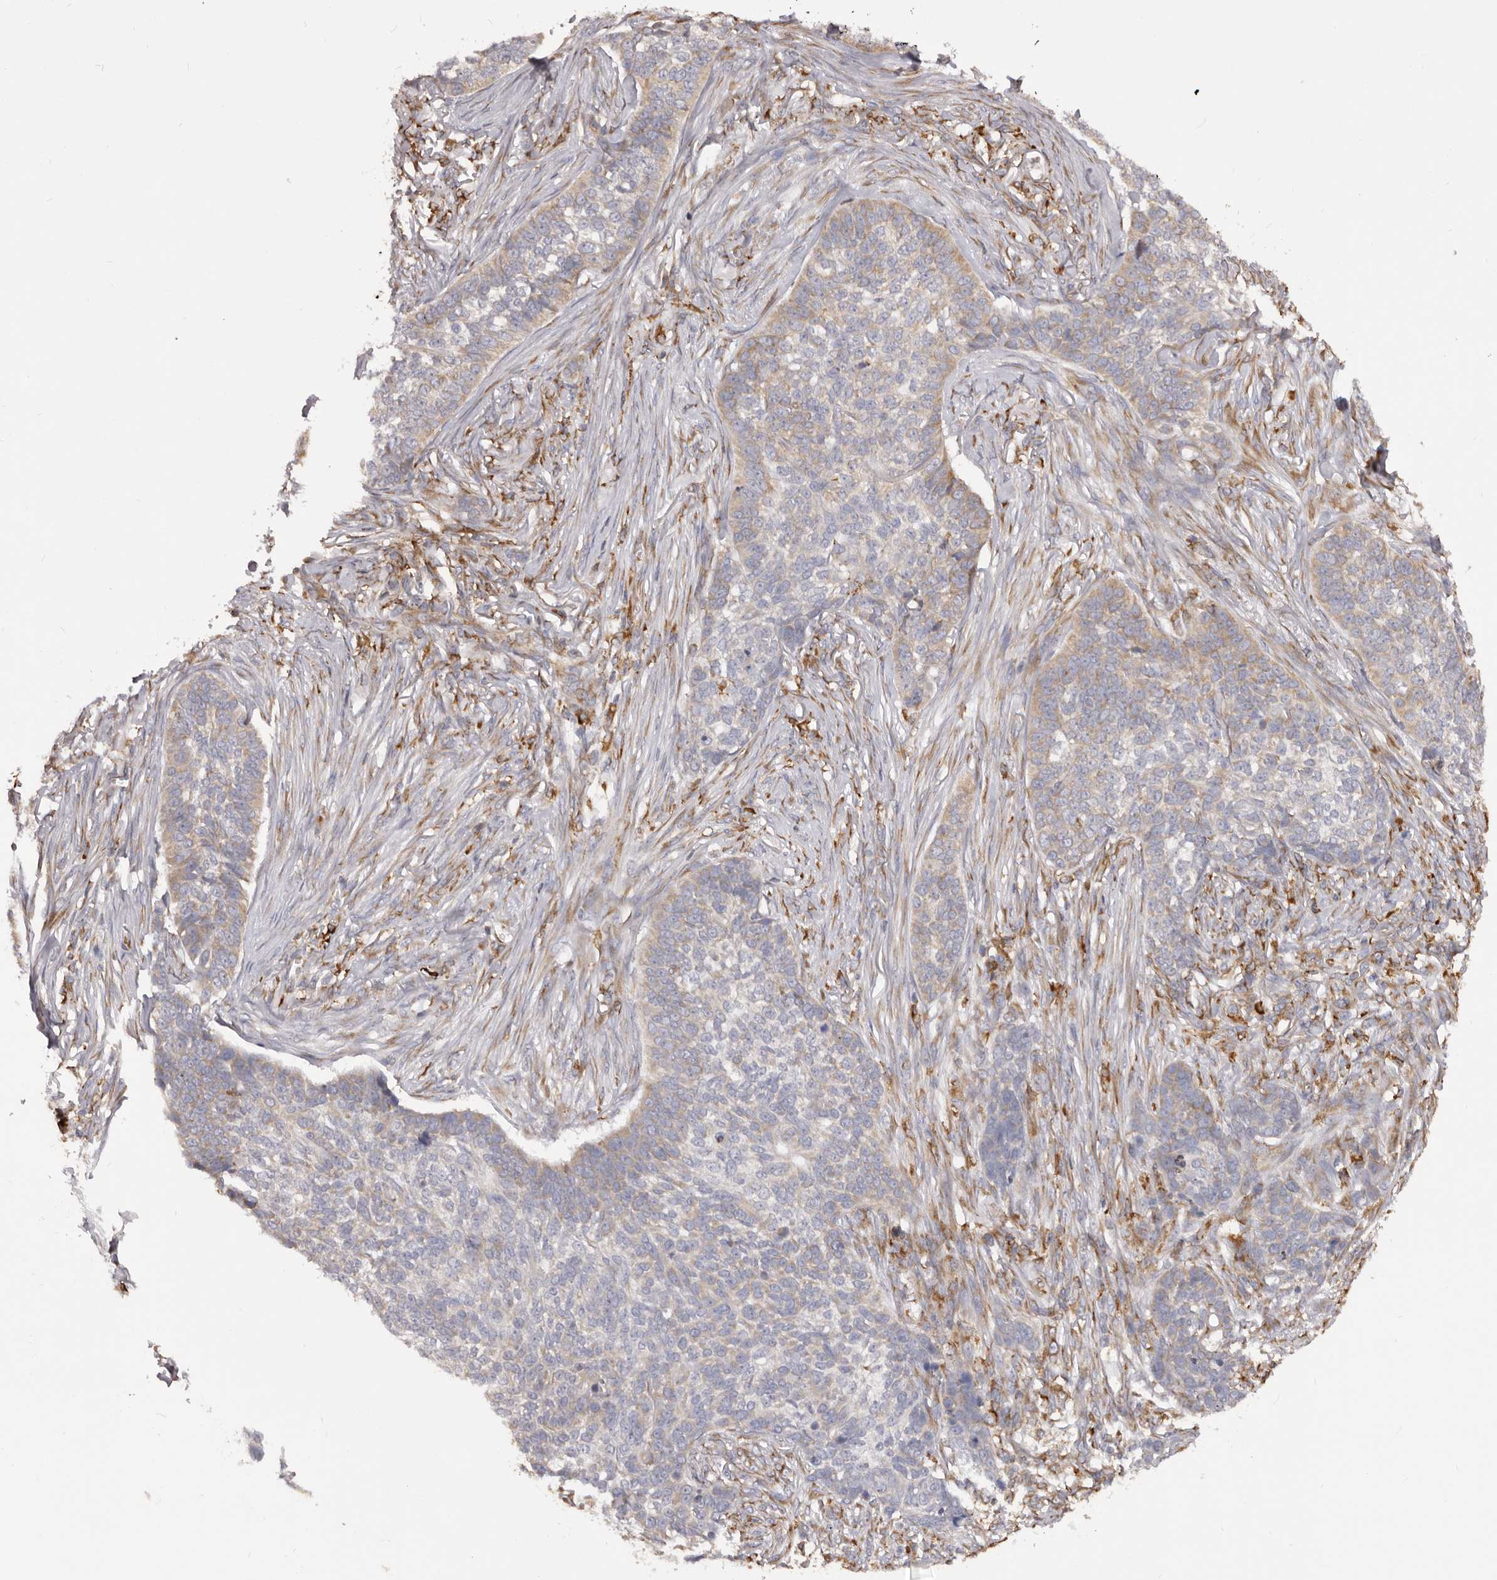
{"staining": {"intensity": "weak", "quantity": "25%-75%", "location": "cytoplasmic/membranous"}, "tissue": "skin cancer", "cell_type": "Tumor cells", "image_type": "cancer", "snomed": [{"axis": "morphology", "description": "Basal cell carcinoma"}, {"axis": "topography", "description": "Skin"}], "caption": "Immunohistochemical staining of human basal cell carcinoma (skin) displays low levels of weak cytoplasmic/membranous staining in about 25%-75% of tumor cells.", "gene": "QRSL1", "patient": {"sex": "male", "age": 85}}